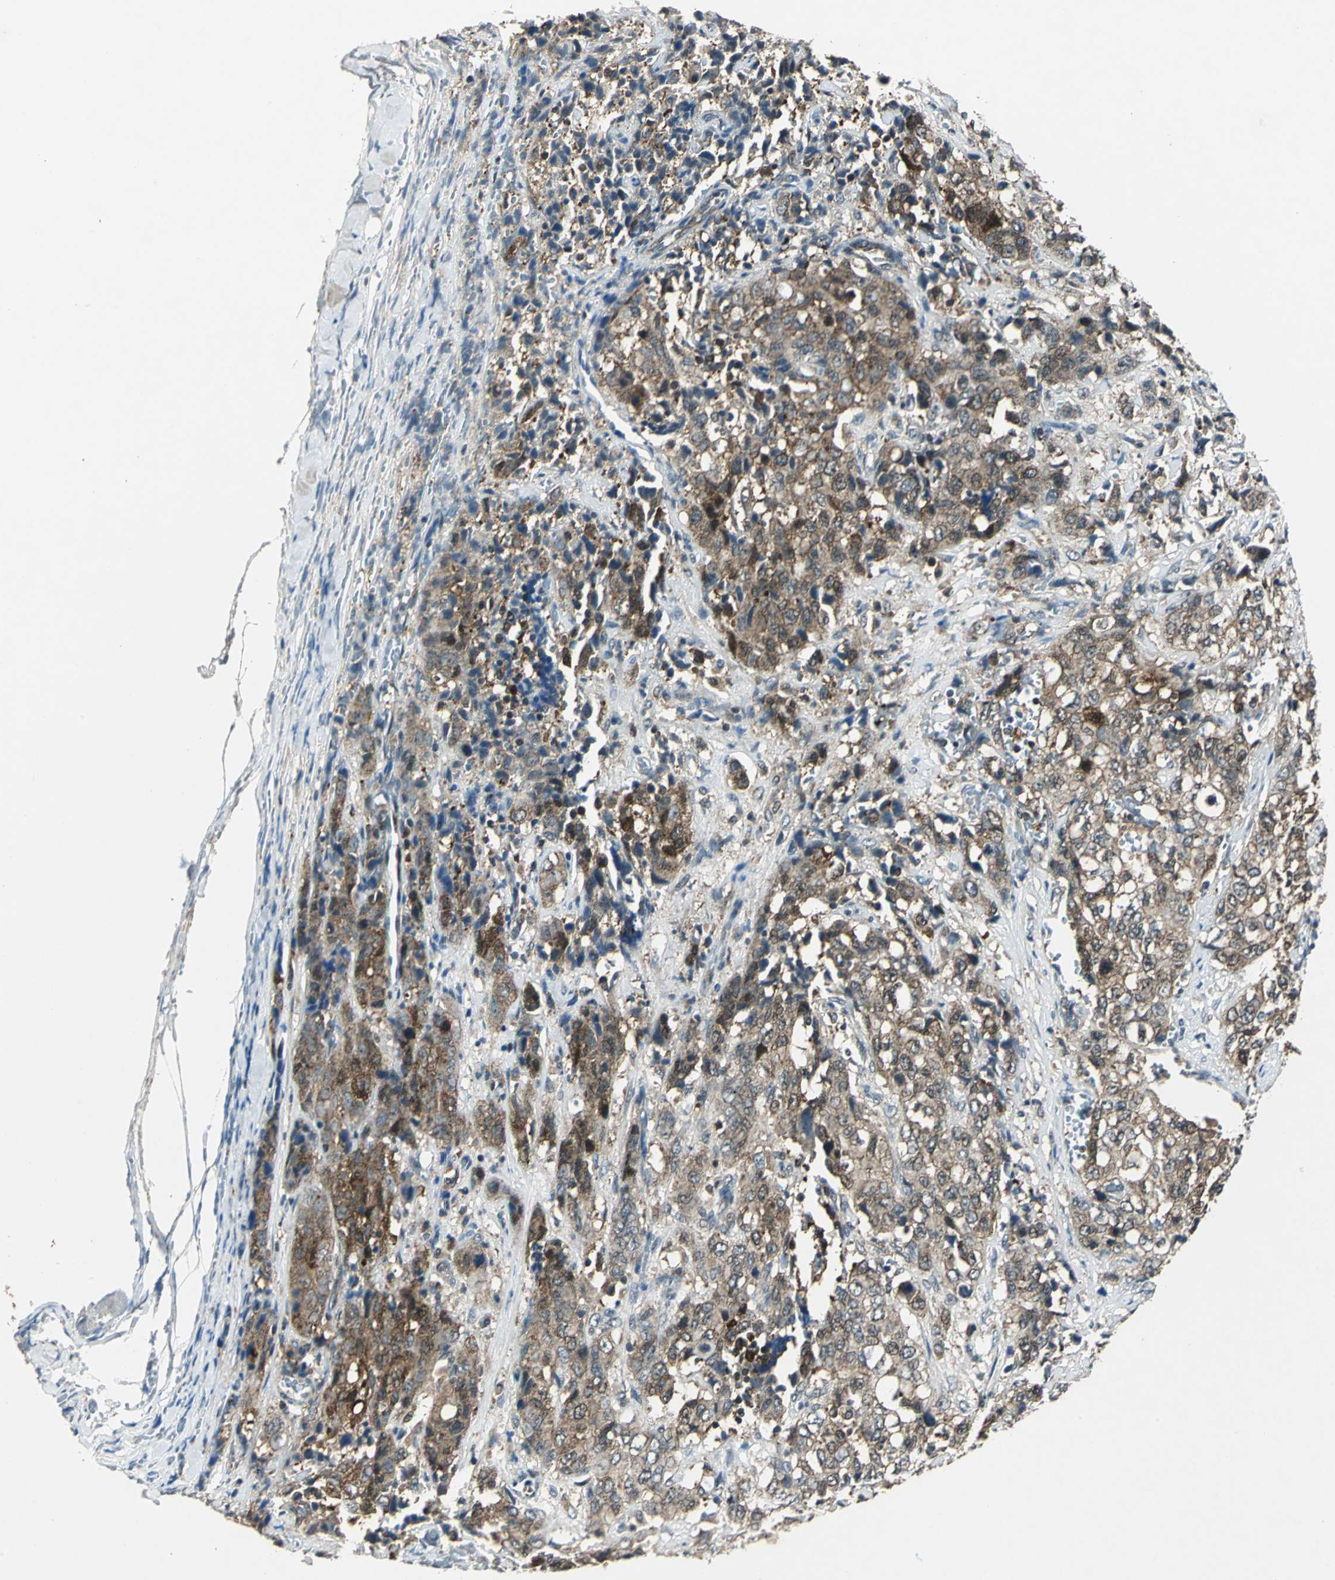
{"staining": {"intensity": "moderate", "quantity": ">75%", "location": "cytoplasmic/membranous"}, "tissue": "stomach cancer", "cell_type": "Tumor cells", "image_type": "cancer", "snomed": [{"axis": "morphology", "description": "Adenocarcinoma, NOS"}, {"axis": "topography", "description": "Stomach"}], "caption": "Stomach cancer stained with DAB (3,3'-diaminobenzidine) IHC exhibits medium levels of moderate cytoplasmic/membranous staining in about >75% of tumor cells. (IHC, brightfield microscopy, high magnification).", "gene": "AHSA1", "patient": {"sex": "male", "age": 48}}